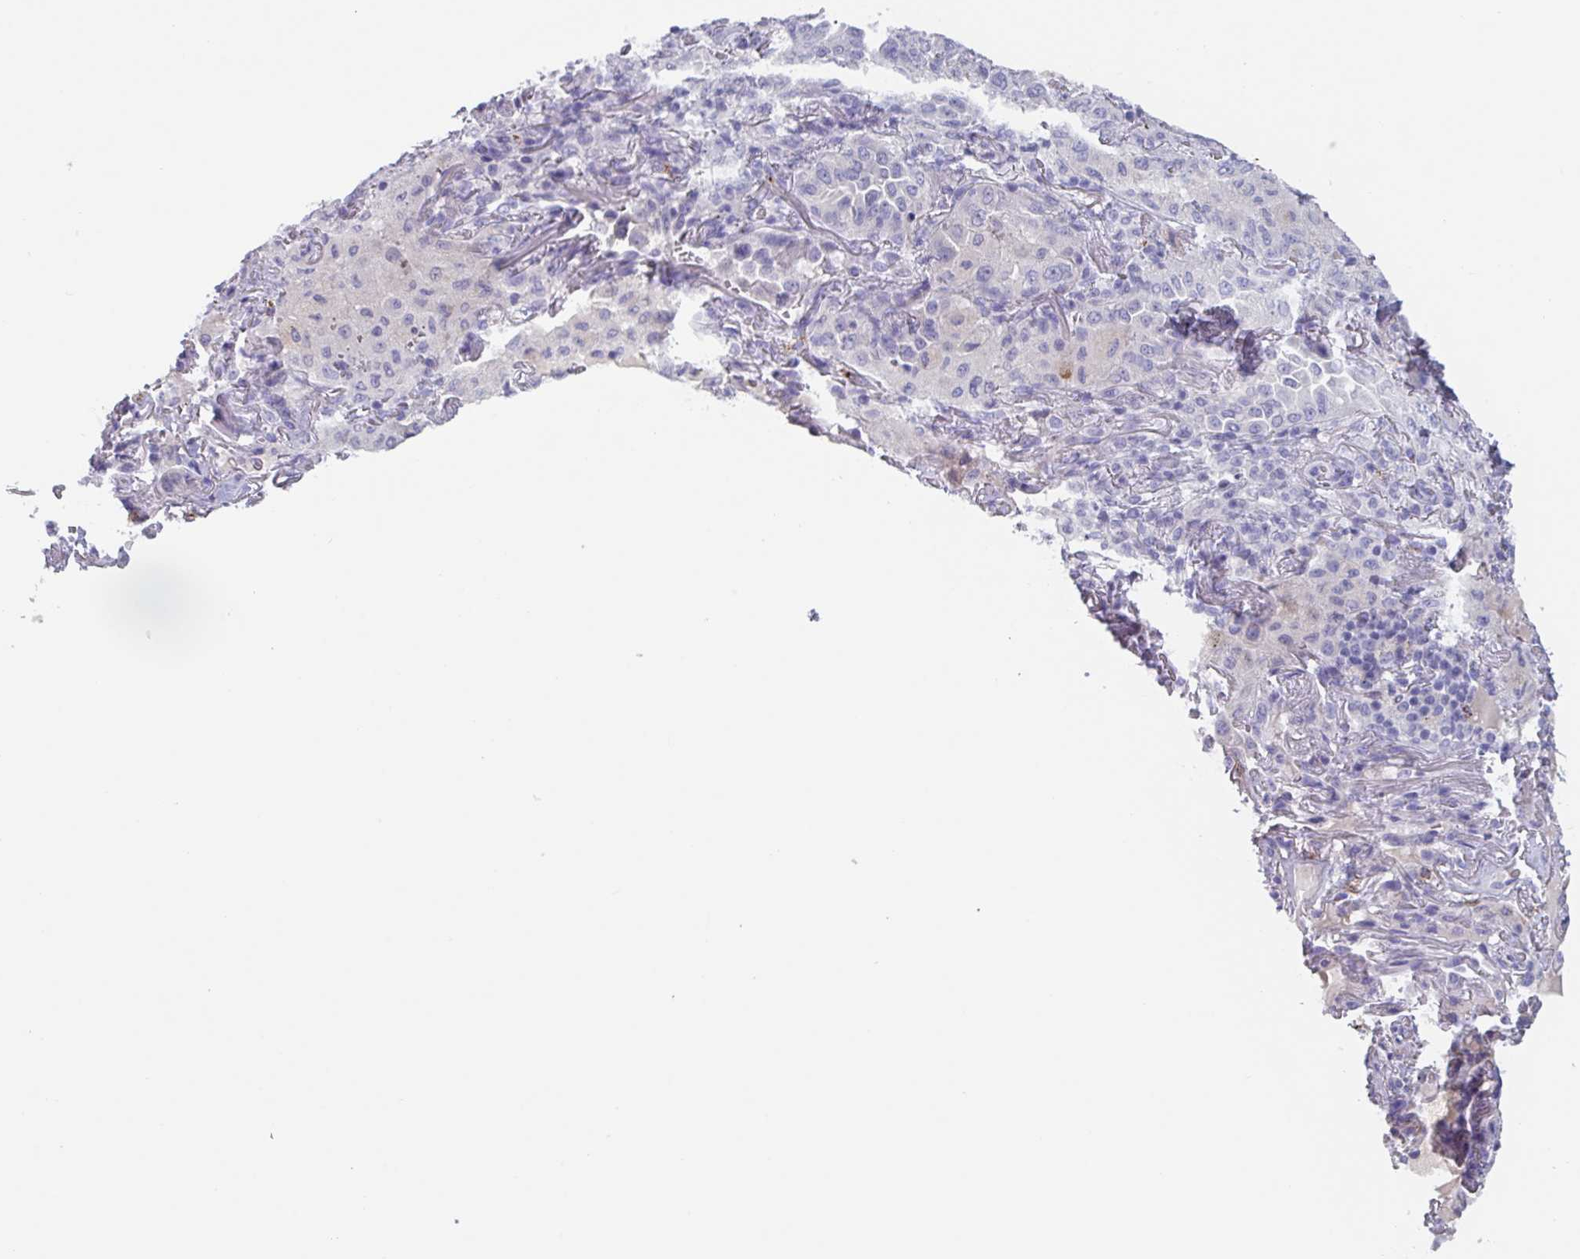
{"staining": {"intensity": "negative", "quantity": "none", "location": "none"}, "tissue": "lung cancer", "cell_type": "Tumor cells", "image_type": "cancer", "snomed": [{"axis": "morphology", "description": "Adenocarcinoma, NOS"}, {"axis": "topography", "description": "Lung"}], "caption": "This histopathology image is of lung cancer (adenocarcinoma) stained with immunohistochemistry (IHC) to label a protein in brown with the nuclei are counter-stained blue. There is no expression in tumor cells.", "gene": "OR2T10", "patient": {"sex": "female", "age": 69}}